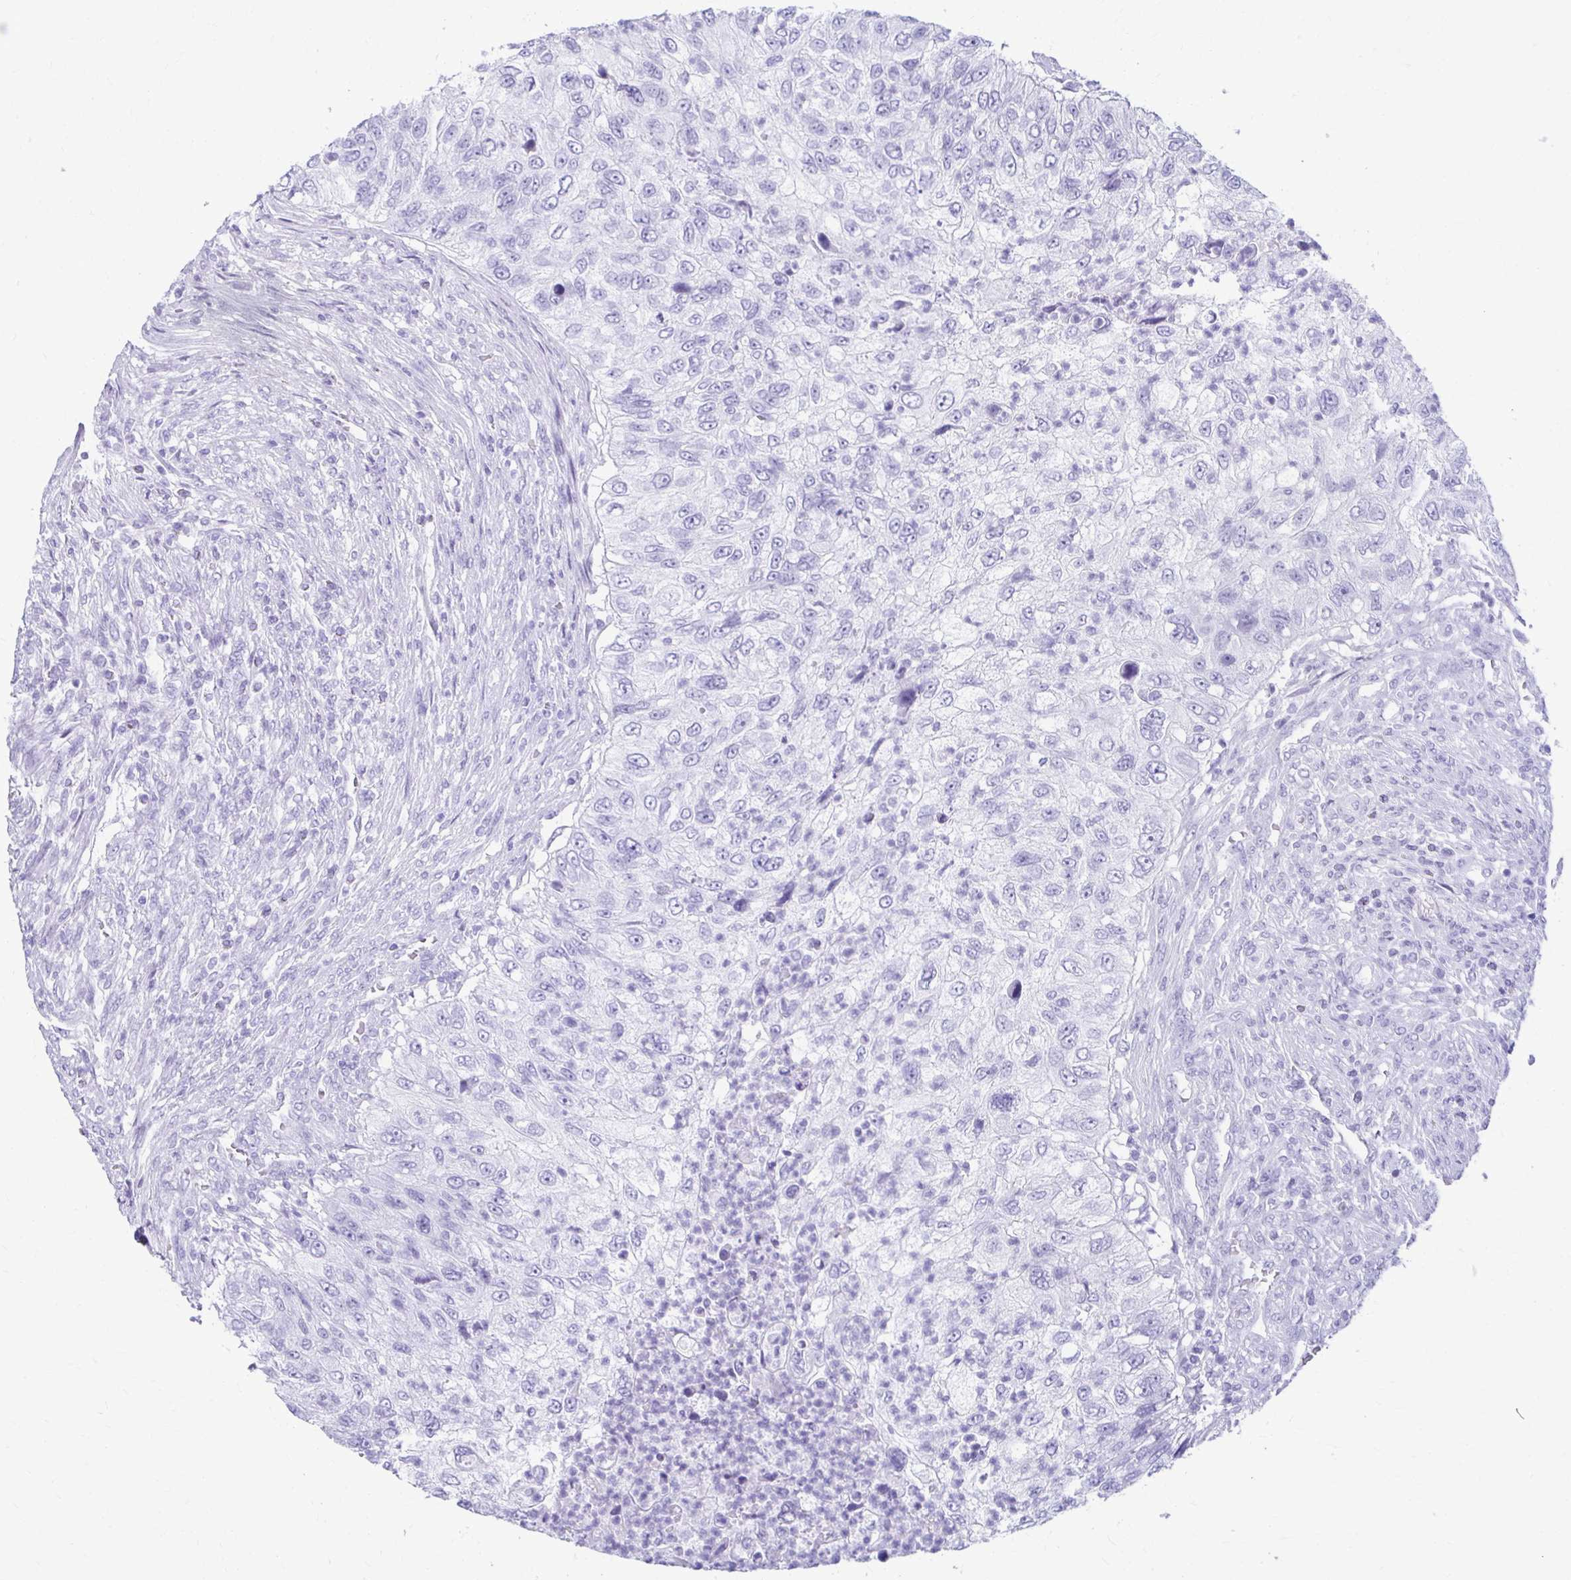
{"staining": {"intensity": "negative", "quantity": "none", "location": "none"}, "tissue": "urothelial cancer", "cell_type": "Tumor cells", "image_type": "cancer", "snomed": [{"axis": "morphology", "description": "Urothelial carcinoma, High grade"}, {"axis": "topography", "description": "Urinary bladder"}], "caption": "Urothelial cancer was stained to show a protein in brown. There is no significant expression in tumor cells.", "gene": "ATP4B", "patient": {"sex": "female", "age": 60}}